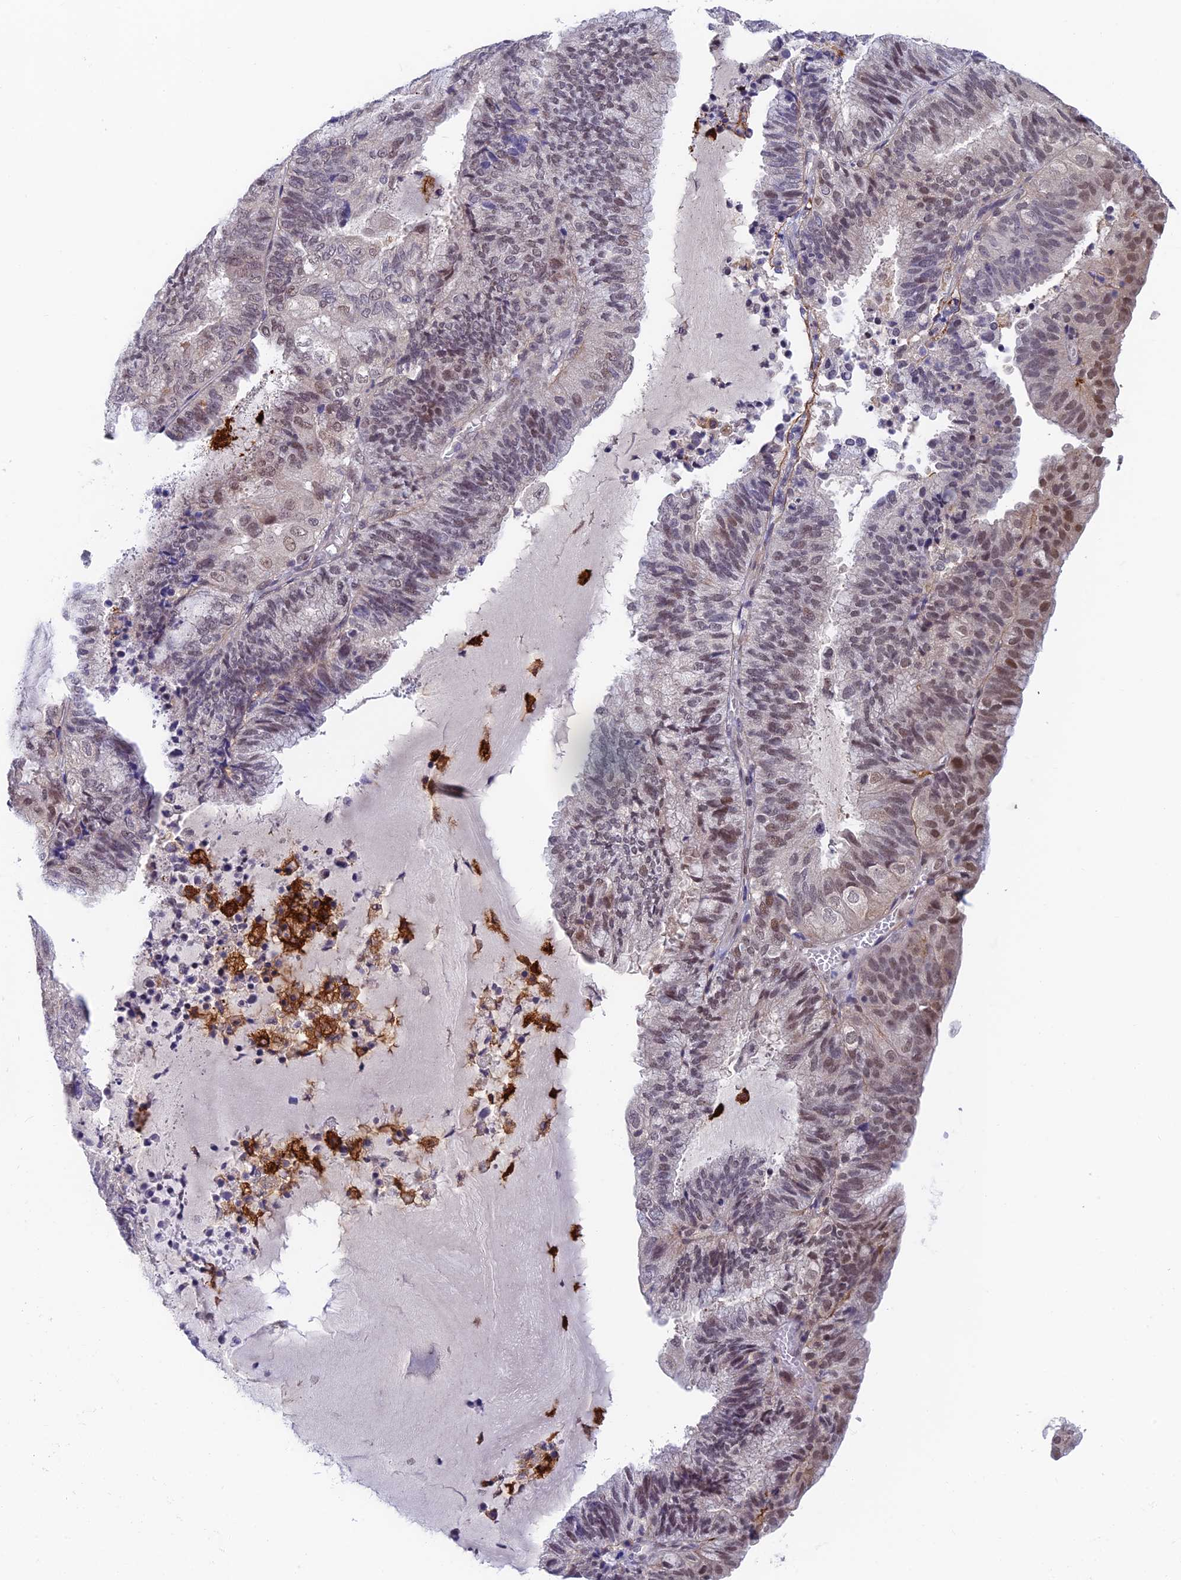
{"staining": {"intensity": "moderate", "quantity": "<25%", "location": "nuclear"}, "tissue": "endometrial cancer", "cell_type": "Tumor cells", "image_type": "cancer", "snomed": [{"axis": "morphology", "description": "Adenocarcinoma, NOS"}, {"axis": "topography", "description": "Endometrium"}], "caption": "The photomicrograph displays a brown stain indicating the presence of a protein in the nuclear of tumor cells in endometrial cancer (adenocarcinoma).", "gene": "NSMCE1", "patient": {"sex": "female", "age": 81}}